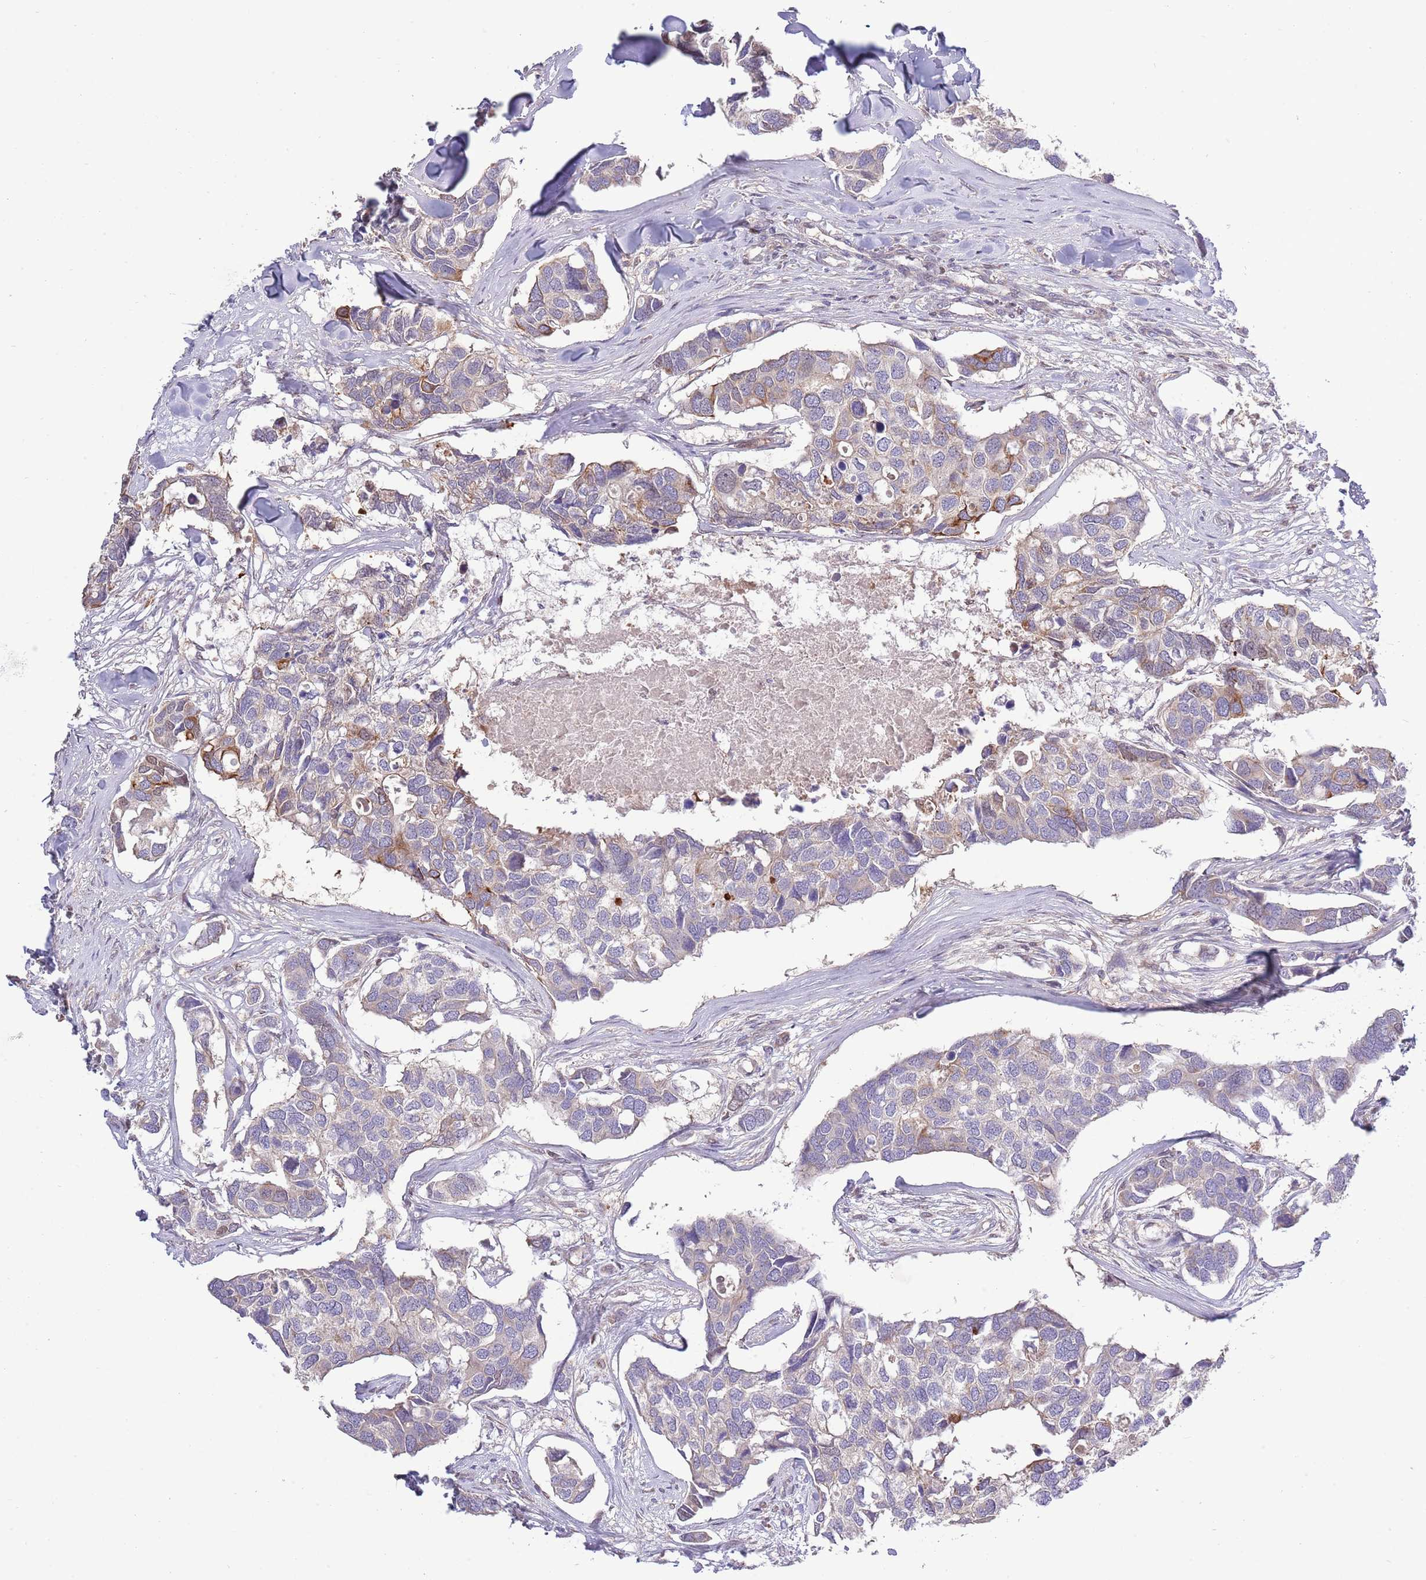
{"staining": {"intensity": "weak", "quantity": "<25%", "location": "cytoplasmic/membranous"}, "tissue": "breast cancer", "cell_type": "Tumor cells", "image_type": "cancer", "snomed": [{"axis": "morphology", "description": "Duct carcinoma"}, {"axis": "topography", "description": "Breast"}], "caption": "Immunohistochemistry (IHC) photomicrograph of neoplastic tissue: human intraductal carcinoma (breast) stained with DAB (3,3'-diaminobenzidine) displays no significant protein staining in tumor cells.", "gene": "ARL2BP", "patient": {"sex": "female", "age": 83}}